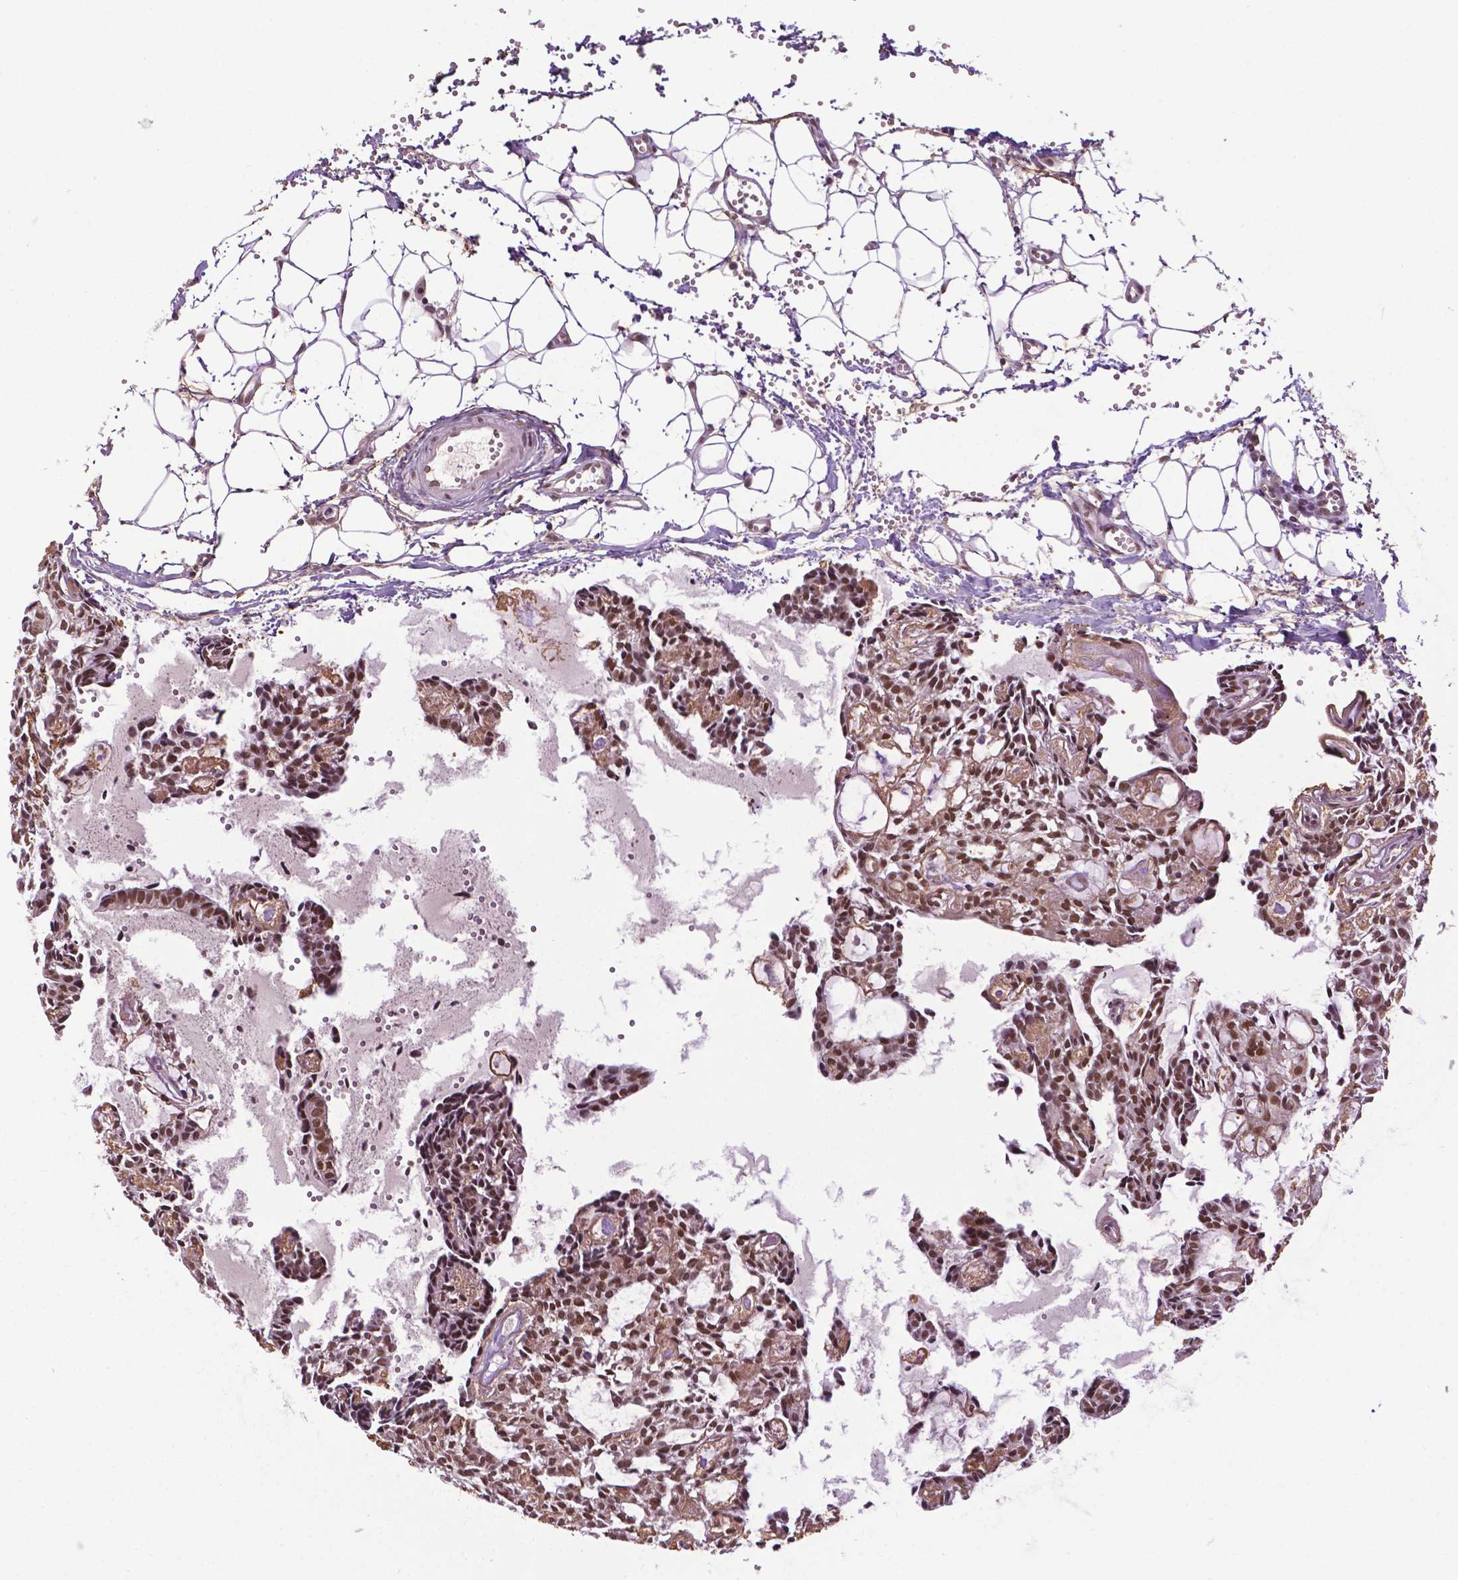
{"staining": {"intensity": "moderate", "quantity": ">75%", "location": "nuclear"}, "tissue": "head and neck cancer", "cell_type": "Tumor cells", "image_type": "cancer", "snomed": [{"axis": "morphology", "description": "Adenocarcinoma, NOS"}, {"axis": "topography", "description": "Head-Neck"}], "caption": "Immunohistochemistry (DAB) staining of adenocarcinoma (head and neck) shows moderate nuclear protein expression in approximately >75% of tumor cells.", "gene": "UBQLN4", "patient": {"sex": "female", "age": 62}}